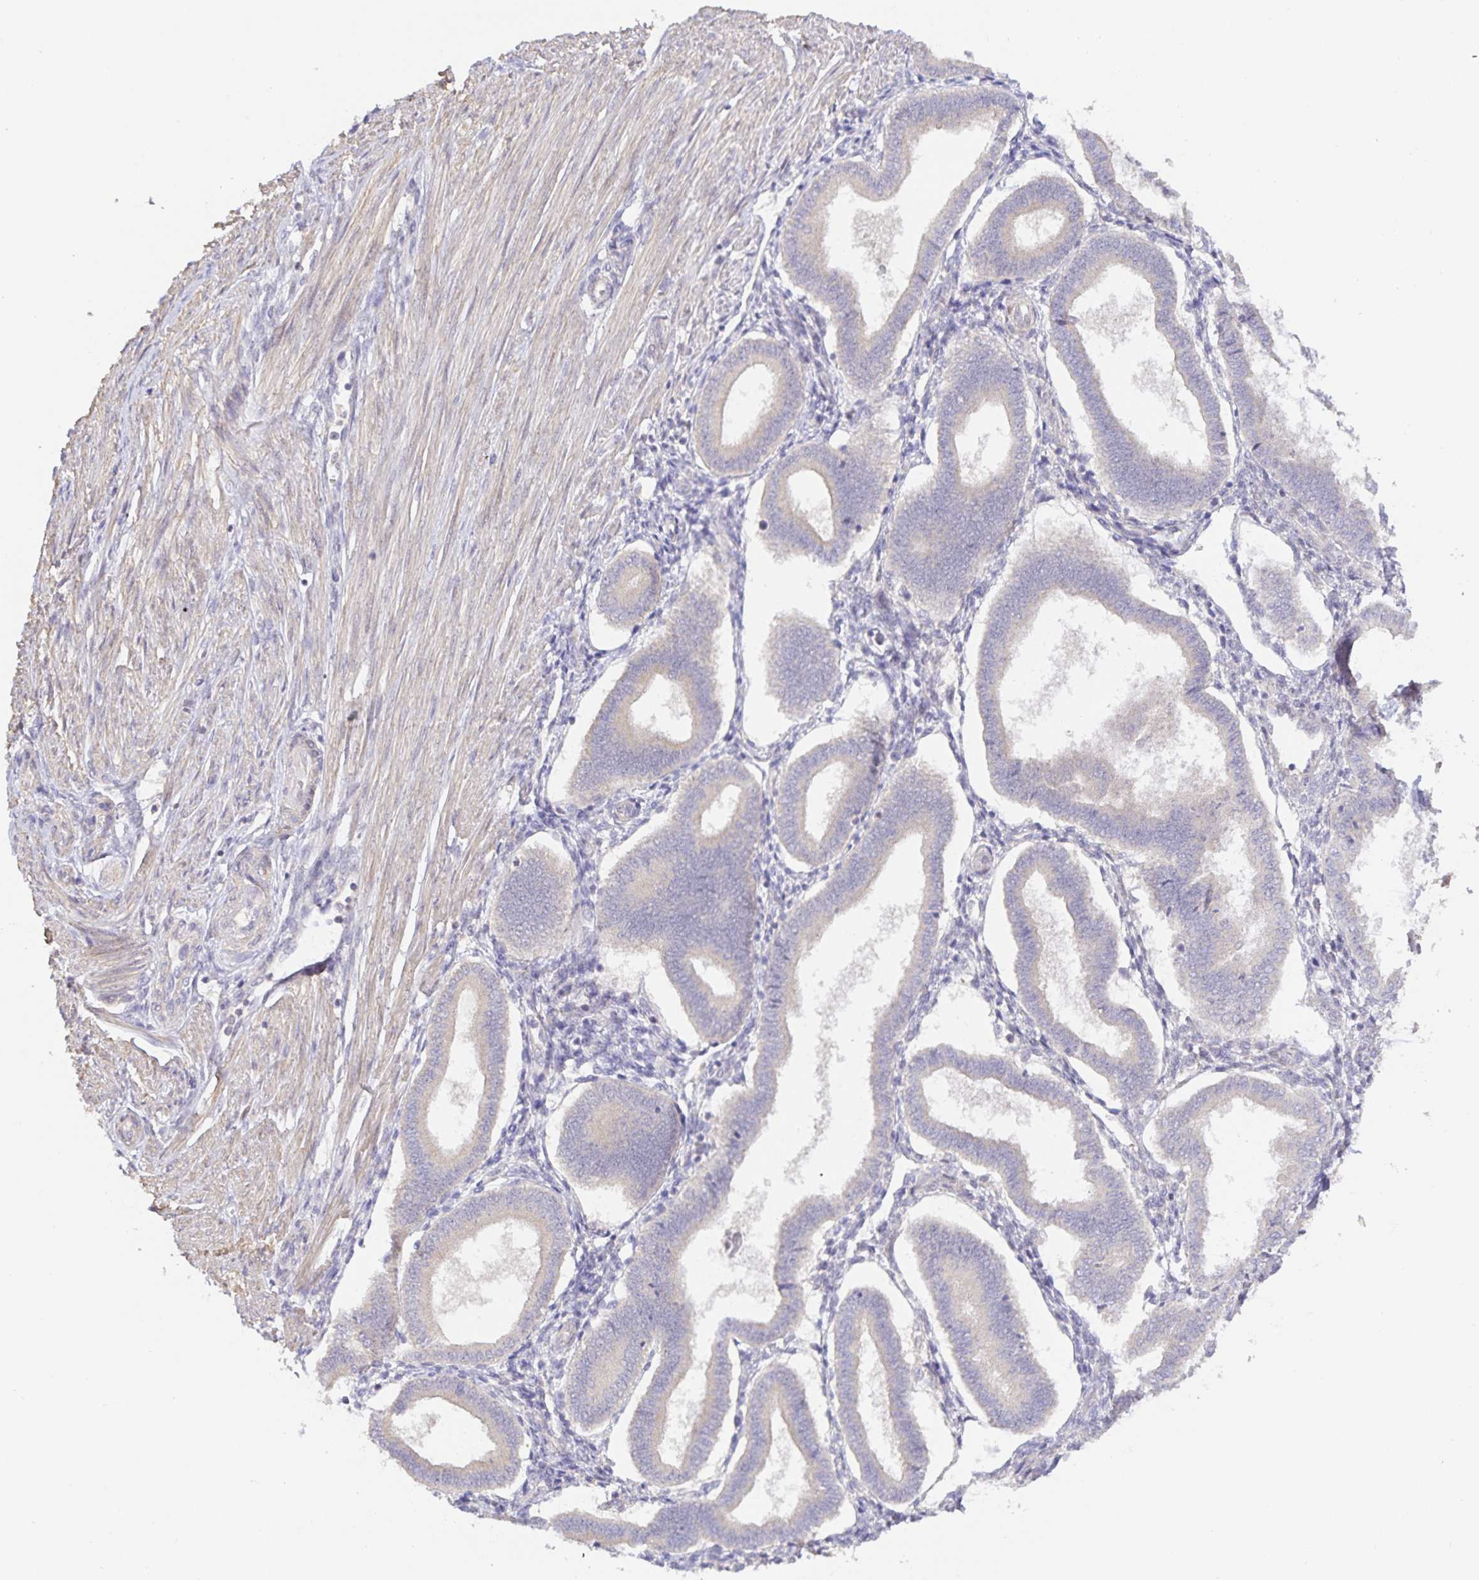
{"staining": {"intensity": "weak", "quantity": "<25%", "location": "cytoplasmic/membranous"}, "tissue": "endometrium", "cell_type": "Cells in endometrial stroma", "image_type": "normal", "snomed": [{"axis": "morphology", "description": "Normal tissue, NOS"}, {"axis": "topography", "description": "Endometrium"}], "caption": "The histopathology image reveals no staining of cells in endometrial stroma in unremarkable endometrium. (DAB immunohistochemistry (IHC) visualized using brightfield microscopy, high magnification).", "gene": "ZDHHC11B", "patient": {"sex": "female", "age": 24}}